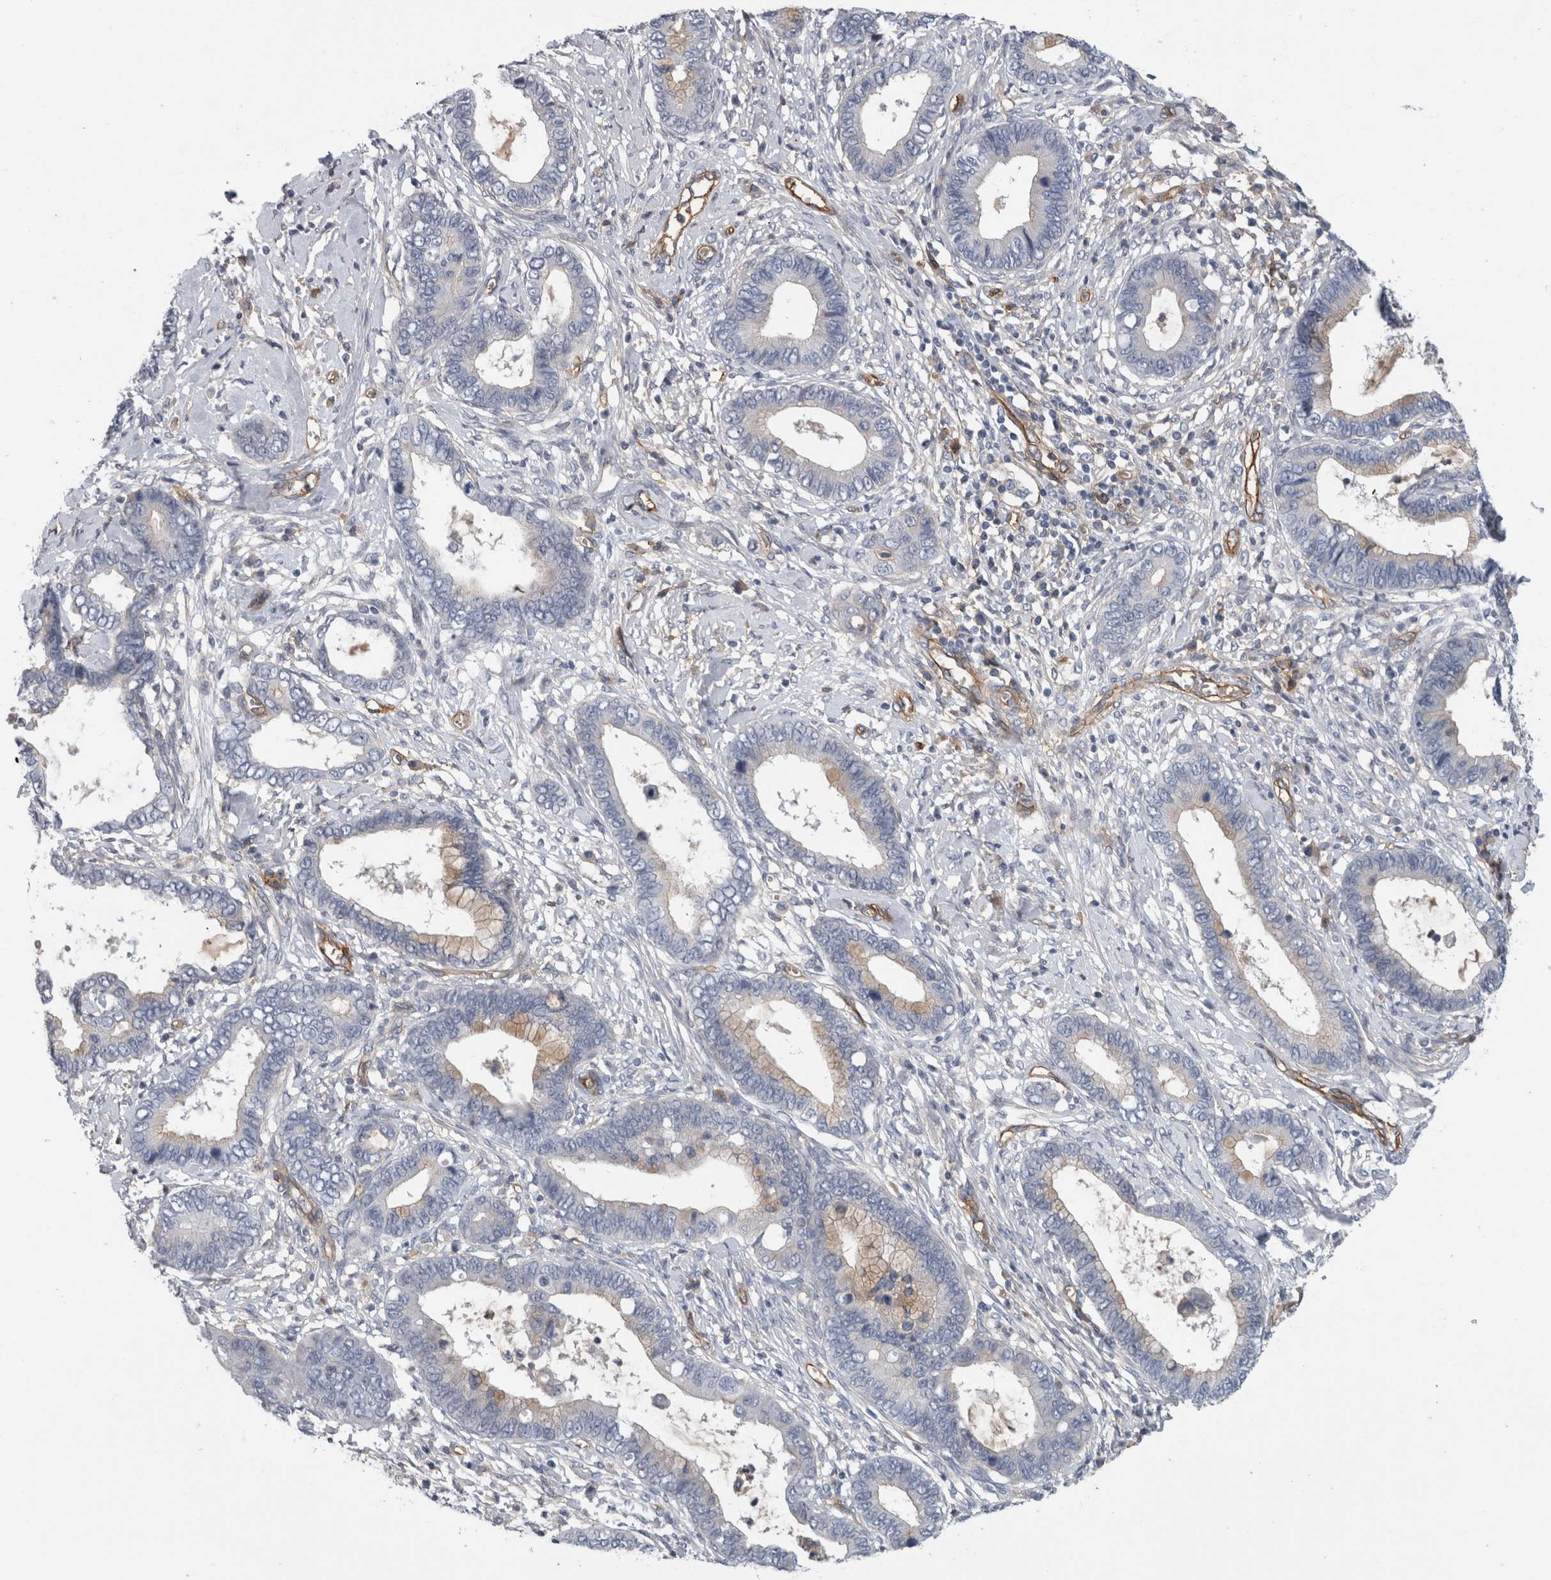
{"staining": {"intensity": "moderate", "quantity": "<25%", "location": "cytoplasmic/membranous"}, "tissue": "cervical cancer", "cell_type": "Tumor cells", "image_type": "cancer", "snomed": [{"axis": "morphology", "description": "Adenocarcinoma, NOS"}, {"axis": "topography", "description": "Cervix"}], "caption": "The image displays immunohistochemical staining of cervical cancer (adenocarcinoma). There is moderate cytoplasmic/membranous staining is identified in approximately <25% of tumor cells.", "gene": "CD59", "patient": {"sex": "female", "age": 44}}